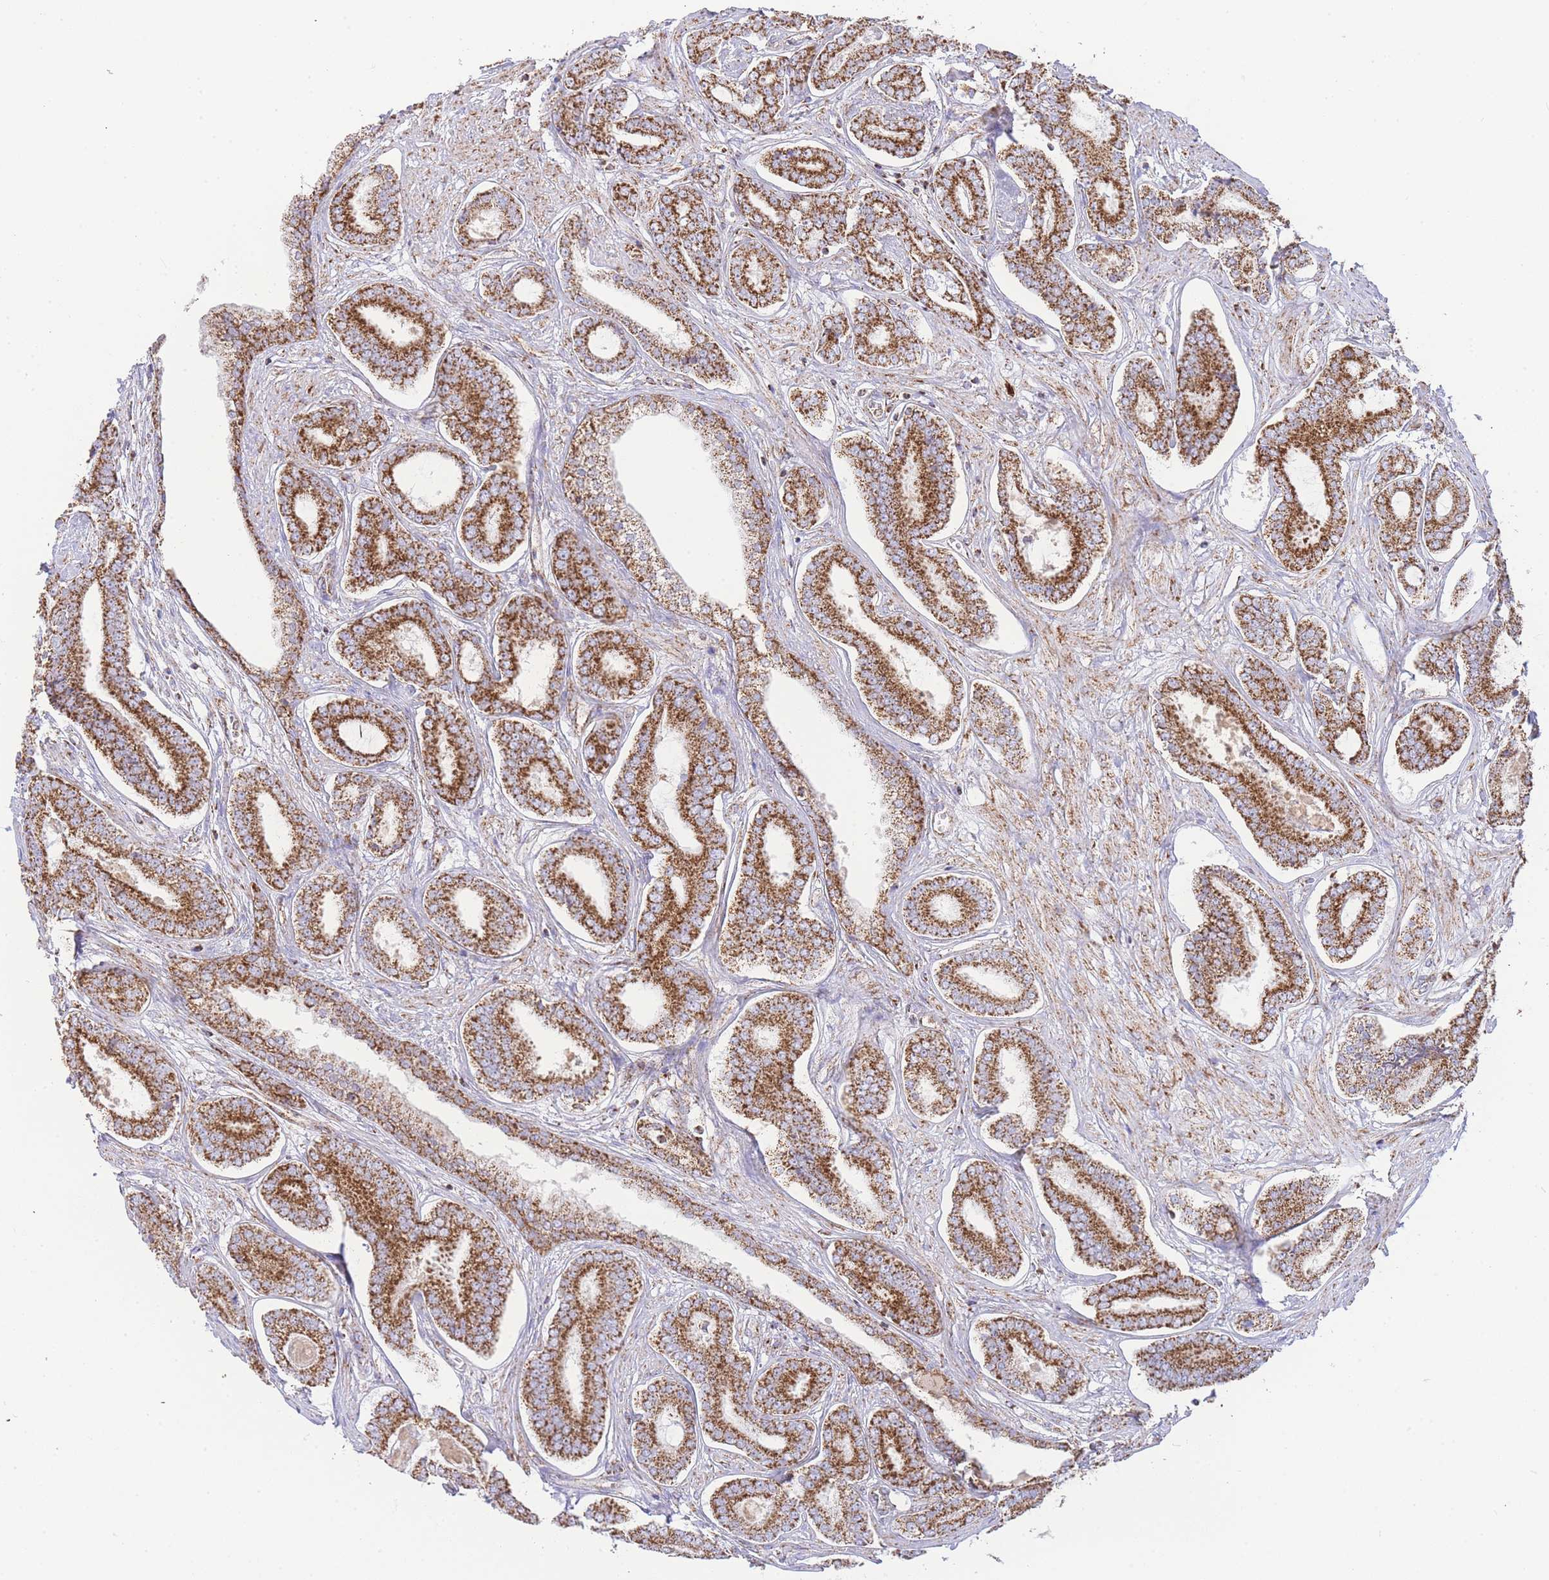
{"staining": {"intensity": "strong", "quantity": ">75%", "location": "cytoplasmic/membranous"}, "tissue": "prostate cancer", "cell_type": "Tumor cells", "image_type": "cancer", "snomed": [{"axis": "morphology", "description": "Adenocarcinoma, NOS"}, {"axis": "topography", "description": "Prostate and seminal vesicle, NOS"}], "caption": "This photomicrograph reveals IHC staining of prostate cancer (adenocarcinoma), with high strong cytoplasmic/membranous staining in approximately >75% of tumor cells.", "gene": "GSTM1", "patient": {"sex": "male", "age": 76}}